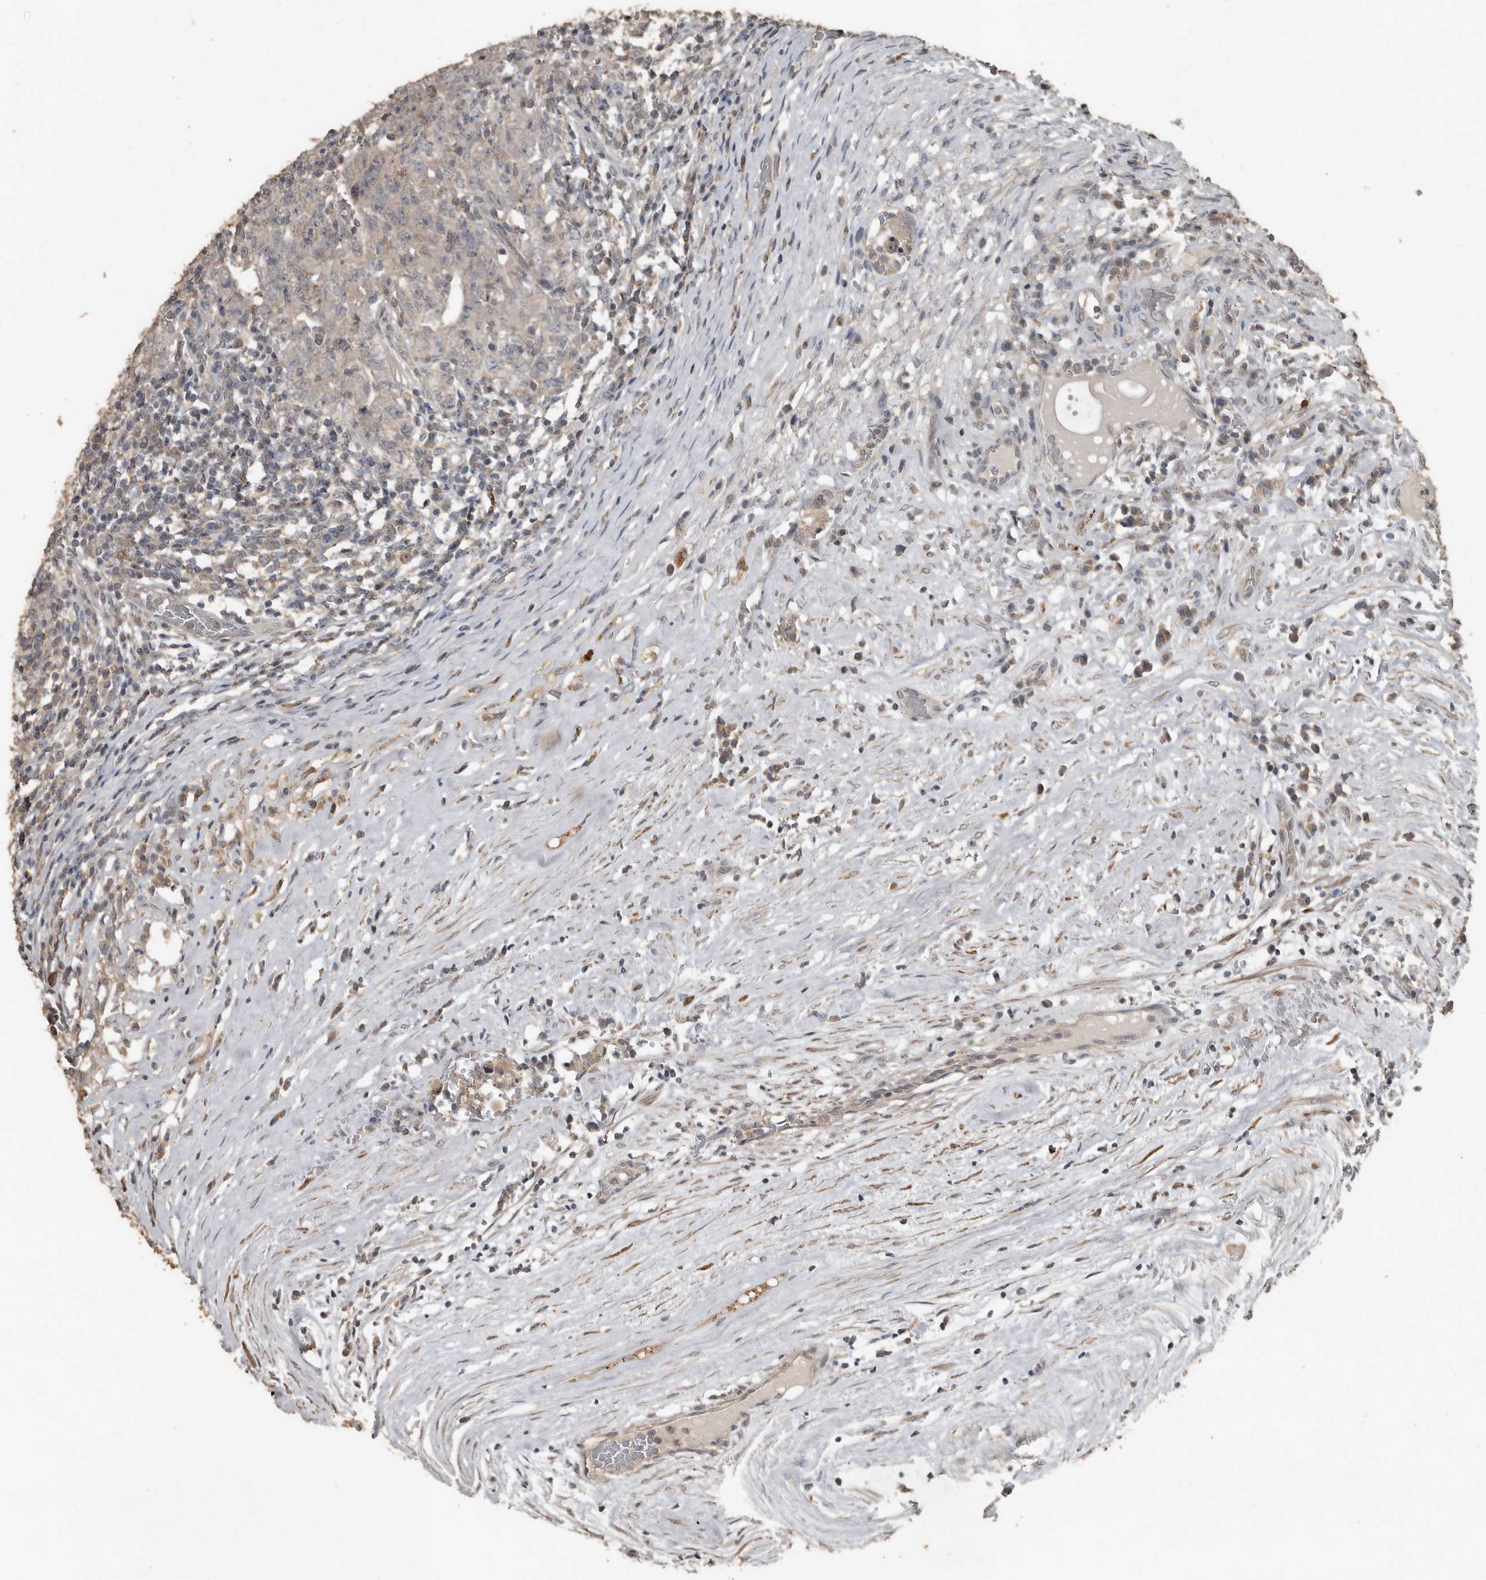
{"staining": {"intensity": "weak", "quantity": "<25%", "location": "cytoplasmic/membranous"}, "tissue": "testis cancer", "cell_type": "Tumor cells", "image_type": "cancer", "snomed": [{"axis": "morphology", "description": "Carcinoma, Embryonal, NOS"}, {"axis": "topography", "description": "Testis"}], "caption": "A micrograph of human testis cancer is negative for staining in tumor cells.", "gene": "BAMBI", "patient": {"sex": "male", "age": 26}}